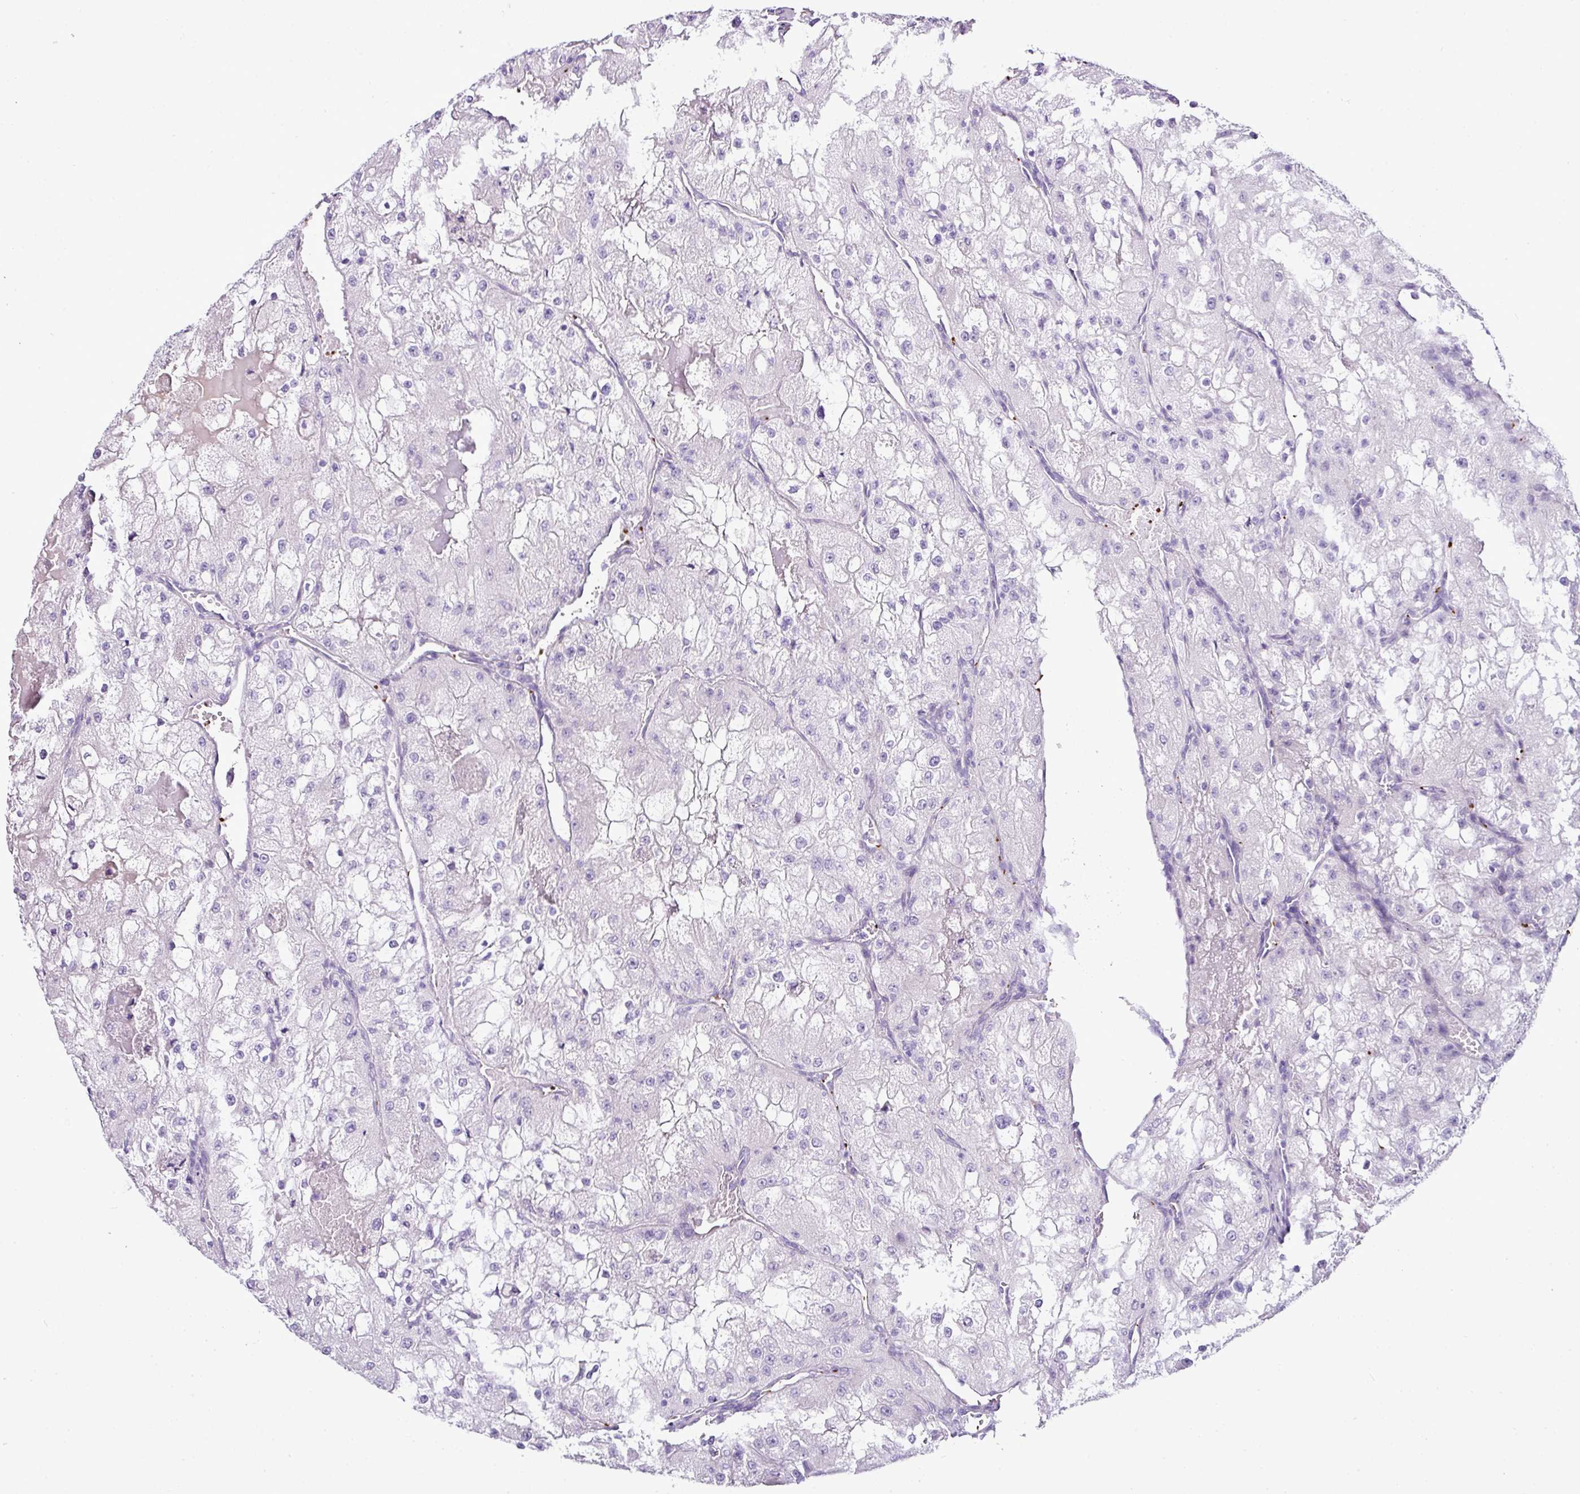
{"staining": {"intensity": "negative", "quantity": "none", "location": "none"}, "tissue": "renal cancer", "cell_type": "Tumor cells", "image_type": "cancer", "snomed": [{"axis": "morphology", "description": "Adenocarcinoma, NOS"}, {"axis": "topography", "description": "Kidney"}], "caption": "Human renal cancer (adenocarcinoma) stained for a protein using immunohistochemistry (IHC) exhibits no staining in tumor cells.", "gene": "CMTM5", "patient": {"sex": "female", "age": 74}}